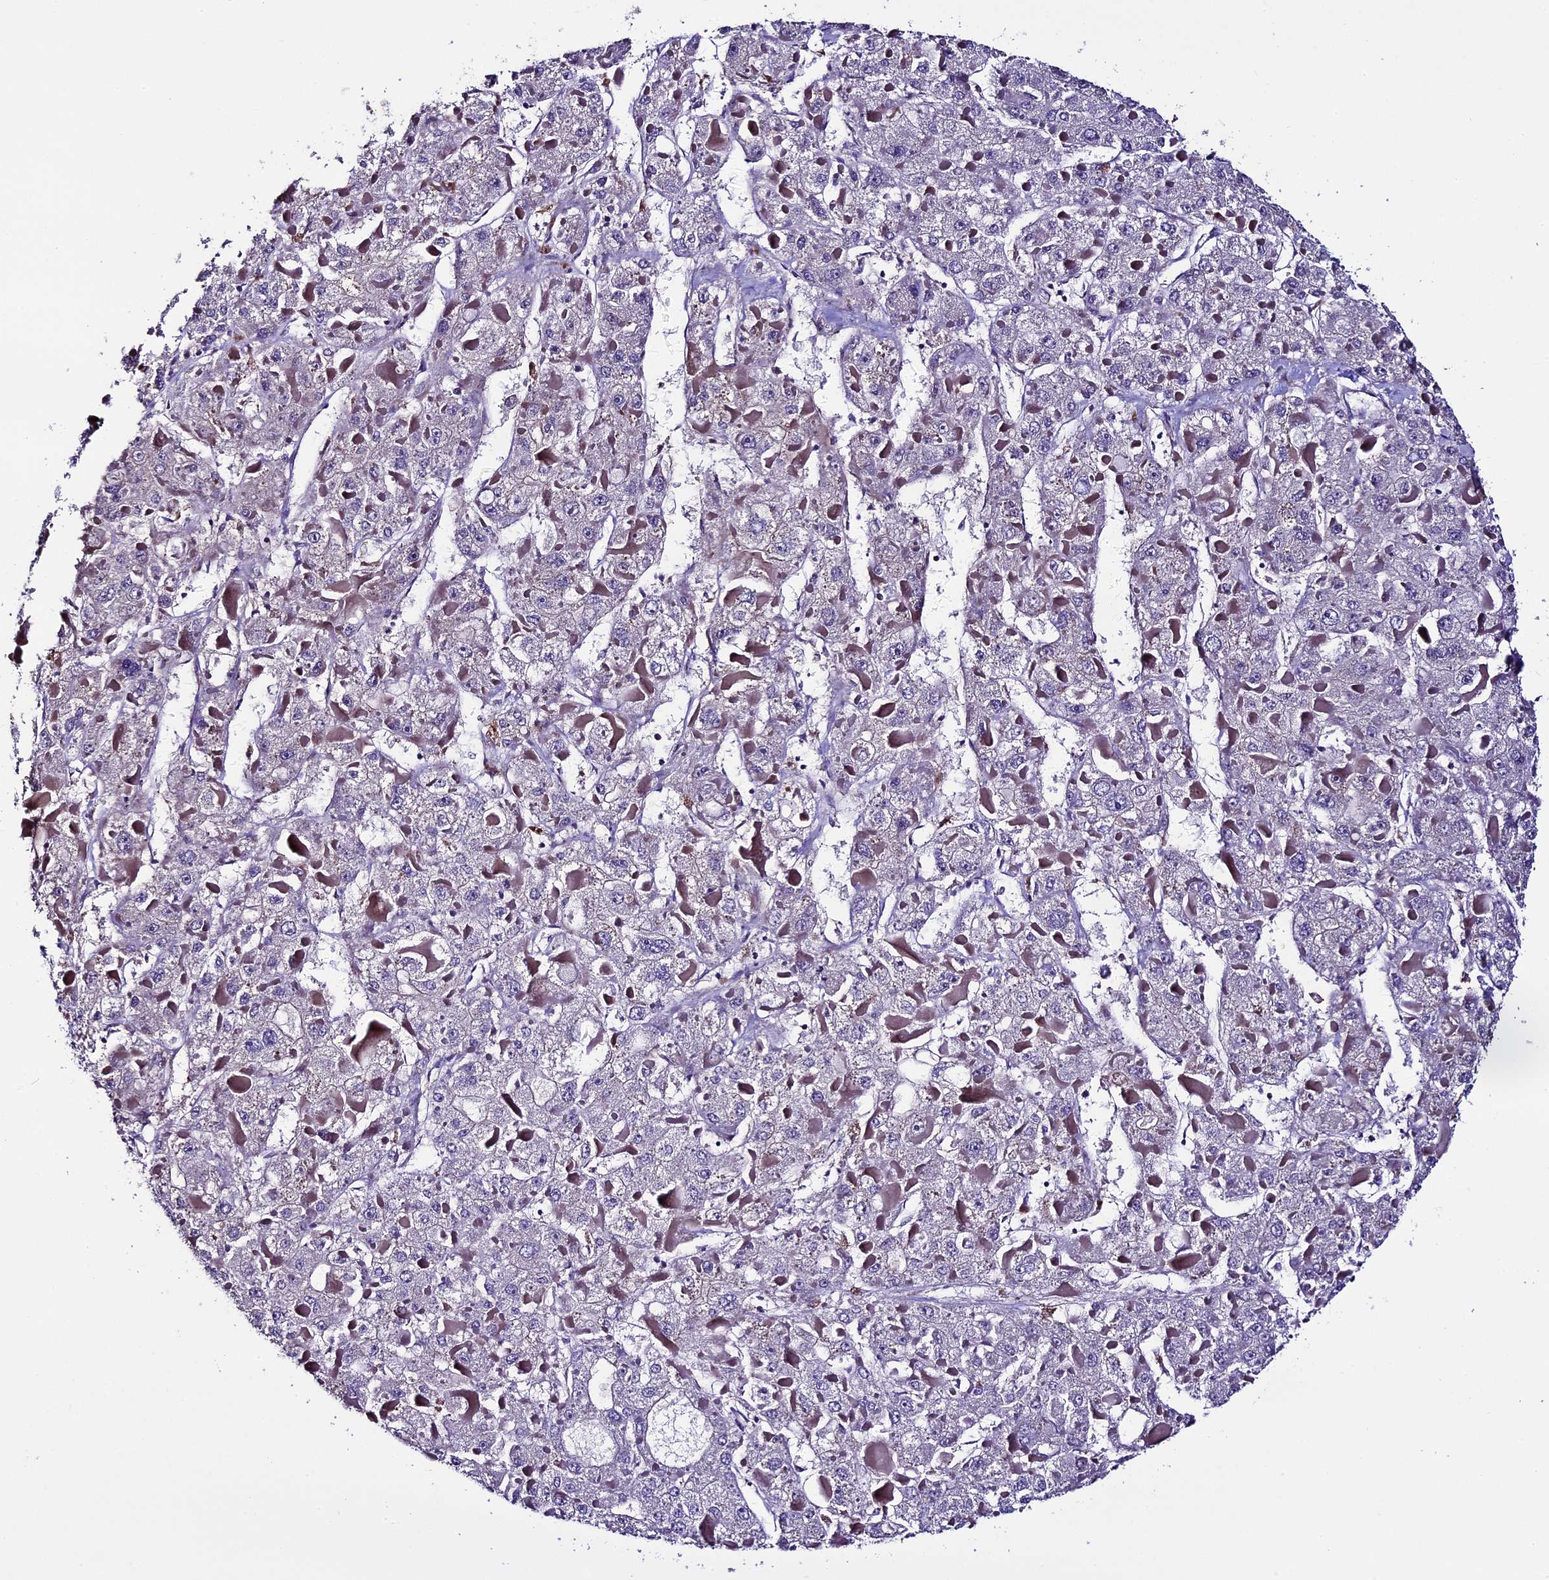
{"staining": {"intensity": "negative", "quantity": "none", "location": "none"}, "tissue": "liver cancer", "cell_type": "Tumor cells", "image_type": "cancer", "snomed": [{"axis": "morphology", "description": "Carcinoma, Hepatocellular, NOS"}, {"axis": "topography", "description": "Liver"}], "caption": "Liver hepatocellular carcinoma was stained to show a protein in brown. There is no significant expression in tumor cells.", "gene": "TCP11L2", "patient": {"sex": "female", "age": 73}}